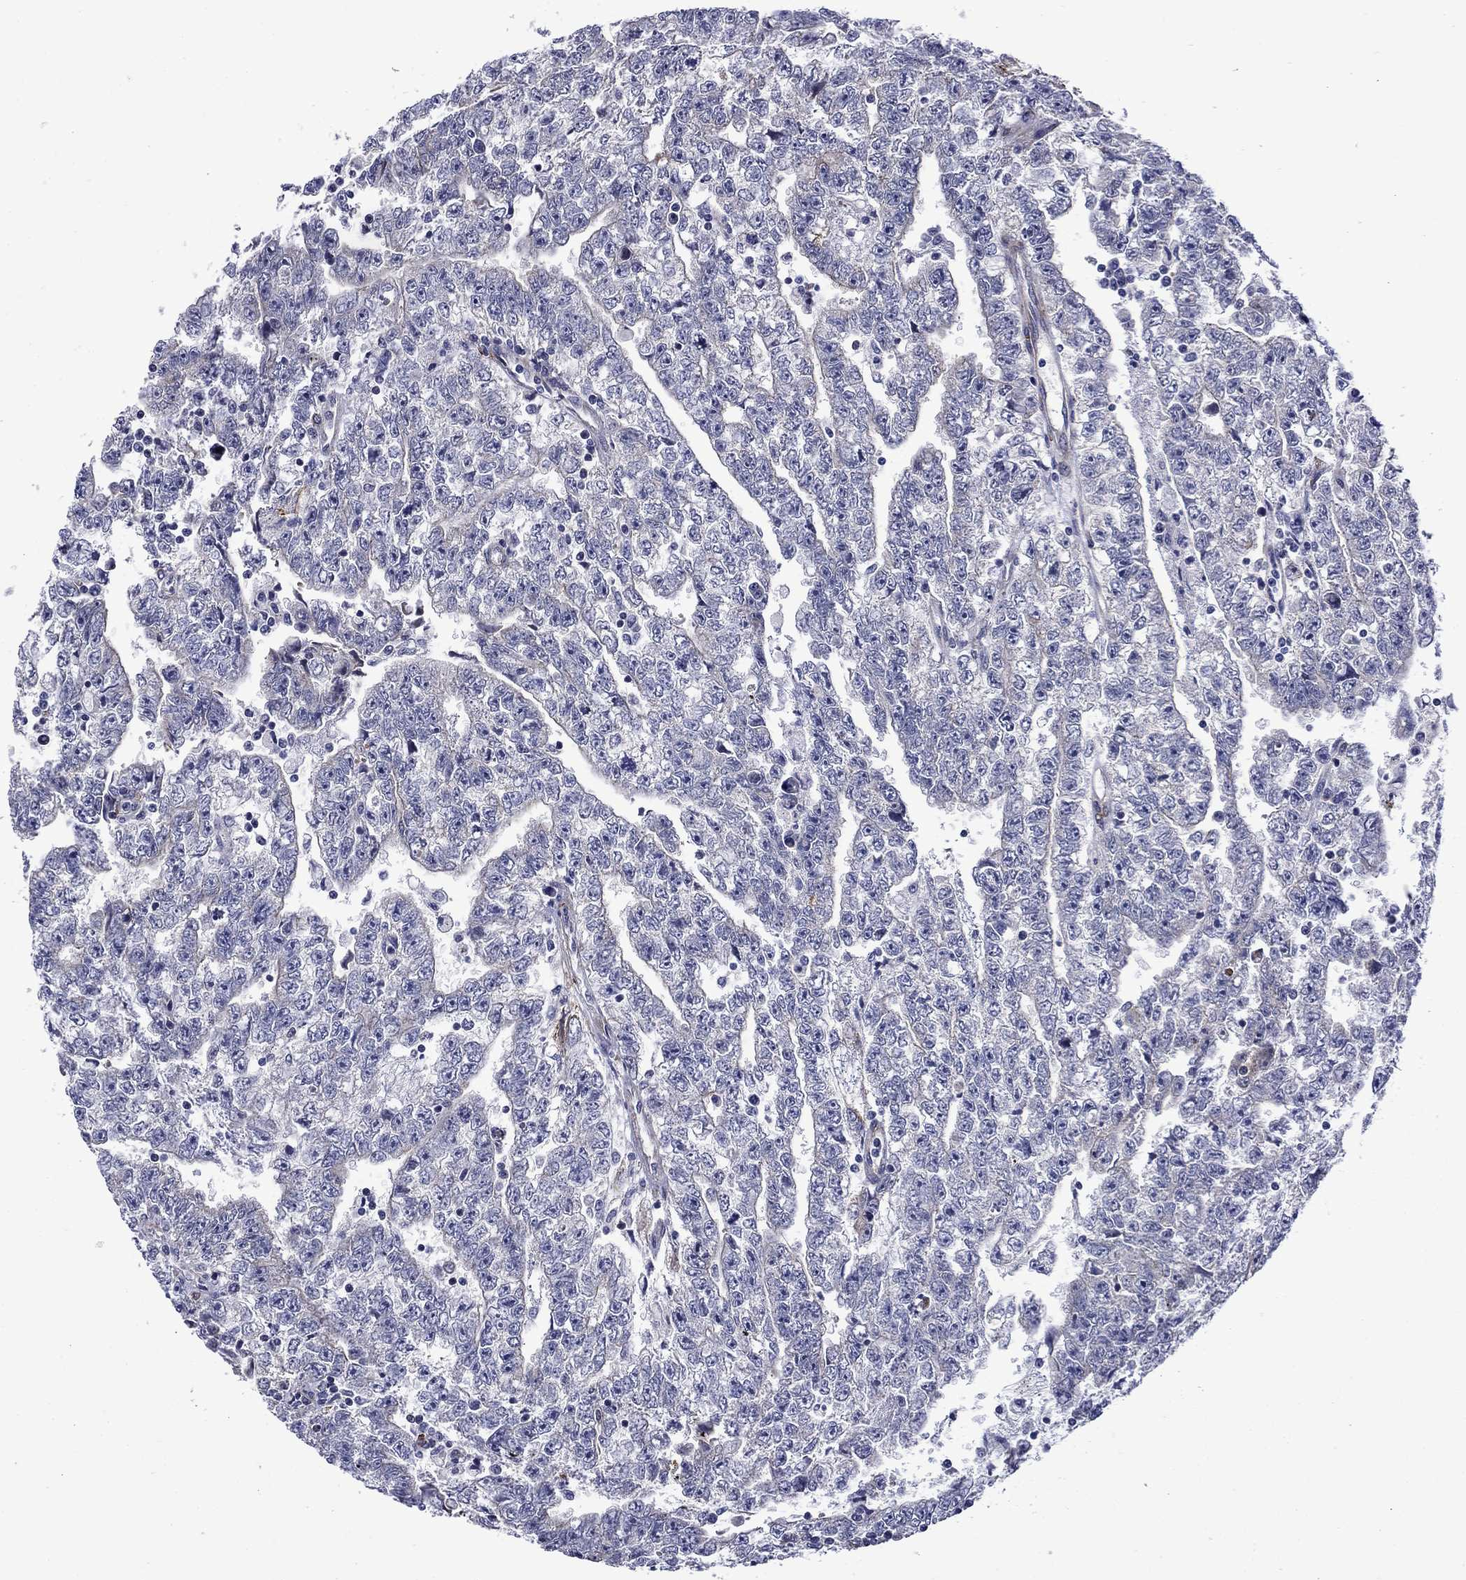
{"staining": {"intensity": "strong", "quantity": "<25%", "location": "cytoplasmic/membranous"}, "tissue": "testis cancer", "cell_type": "Tumor cells", "image_type": "cancer", "snomed": [{"axis": "morphology", "description": "Carcinoma, Embryonal, NOS"}, {"axis": "topography", "description": "Testis"}], "caption": "This micrograph reveals immunohistochemistry staining of human testis cancer, with medium strong cytoplasmic/membranous expression in approximately <25% of tumor cells.", "gene": "LMO7", "patient": {"sex": "male", "age": 25}}